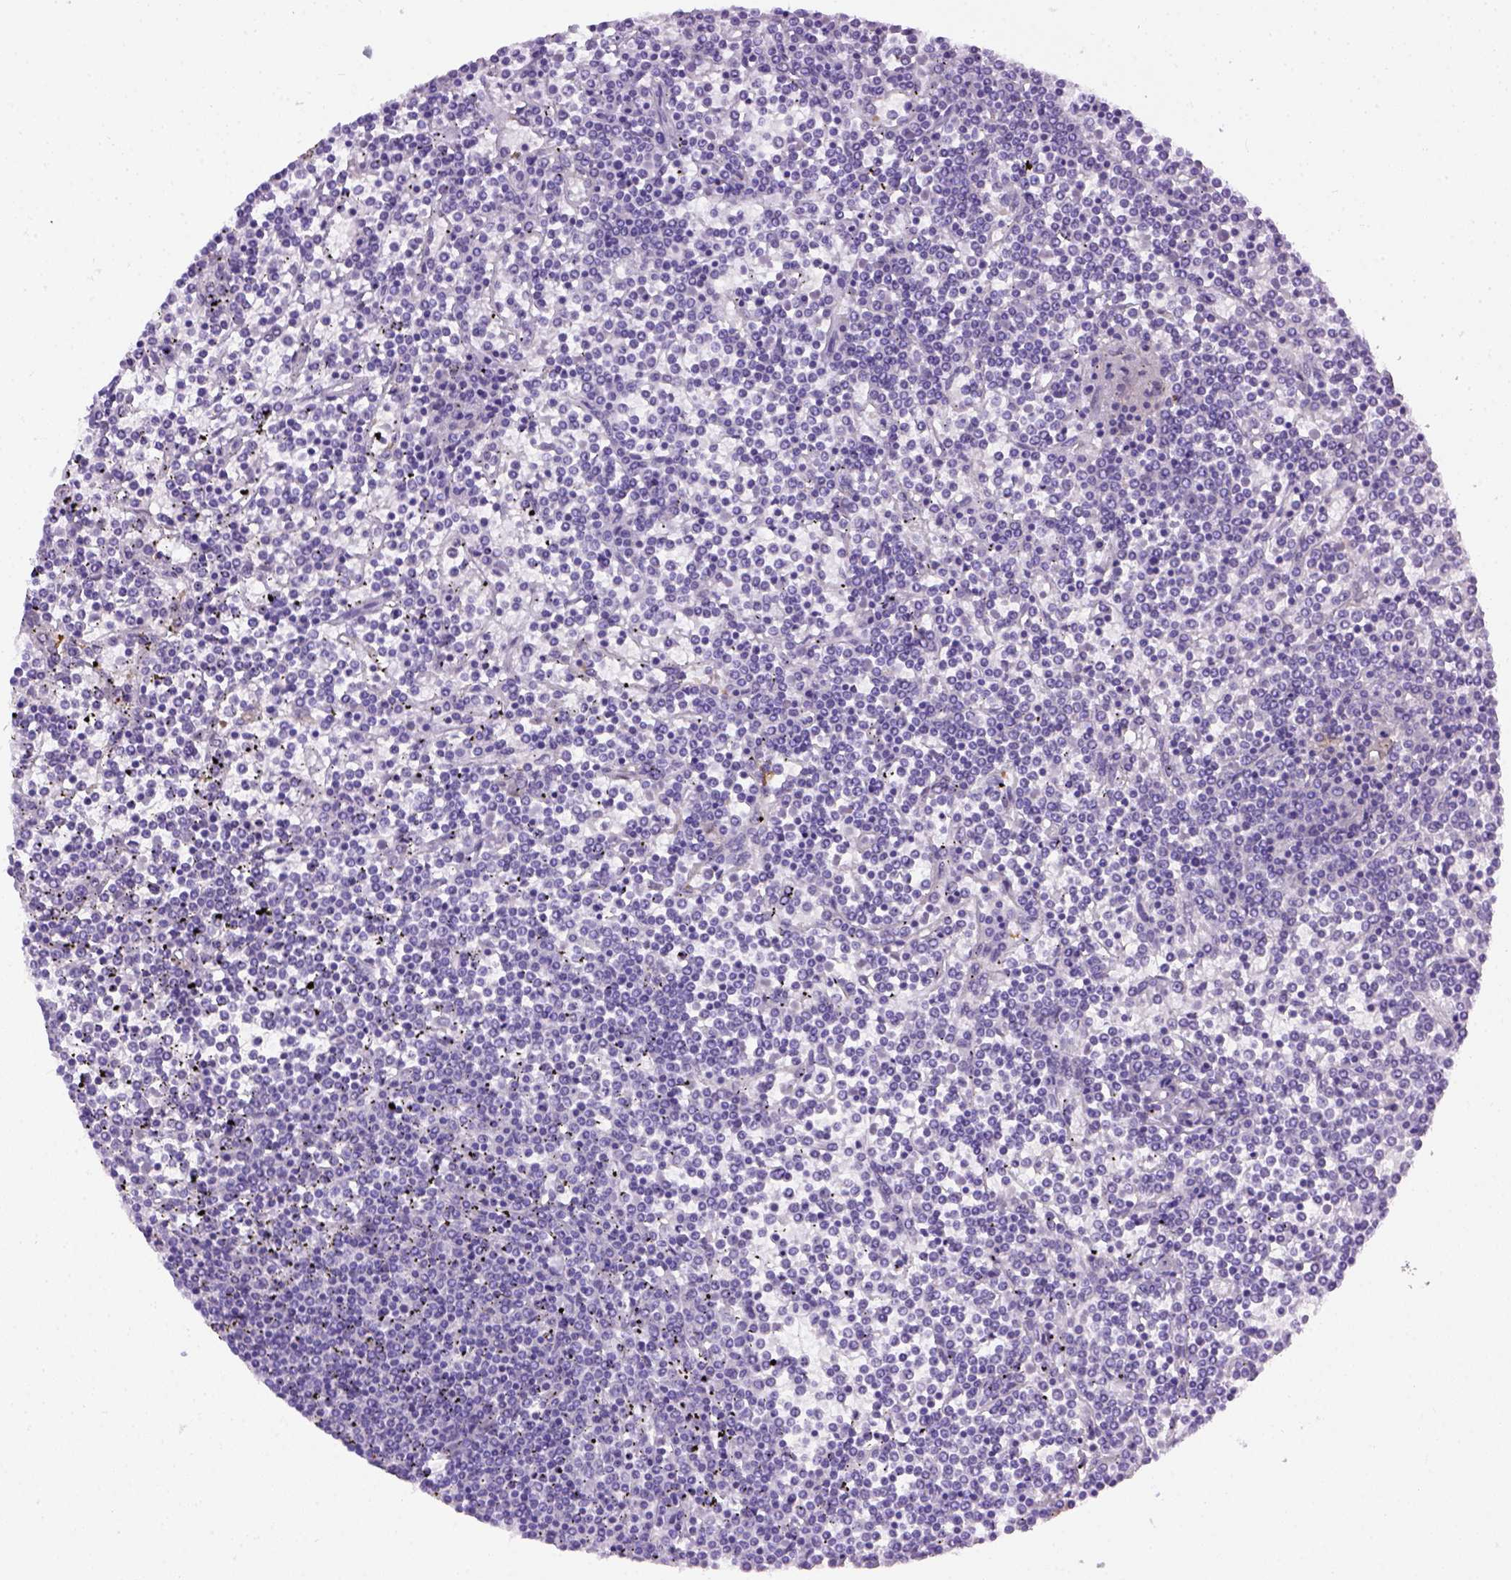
{"staining": {"intensity": "negative", "quantity": "none", "location": "none"}, "tissue": "lymphoma", "cell_type": "Tumor cells", "image_type": "cancer", "snomed": [{"axis": "morphology", "description": "Malignant lymphoma, non-Hodgkin's type, Low grade"}, {"axis": "topography", "description": "Spleen"}], "caption": "Malignant lymphoma, non-Hodgkin's type (low-grade) stained for a protein using immunohistochemistry reveals no expression tumor cells.", "gene": "FAM184B", "patient": {"sex": "female", "age": 19}}